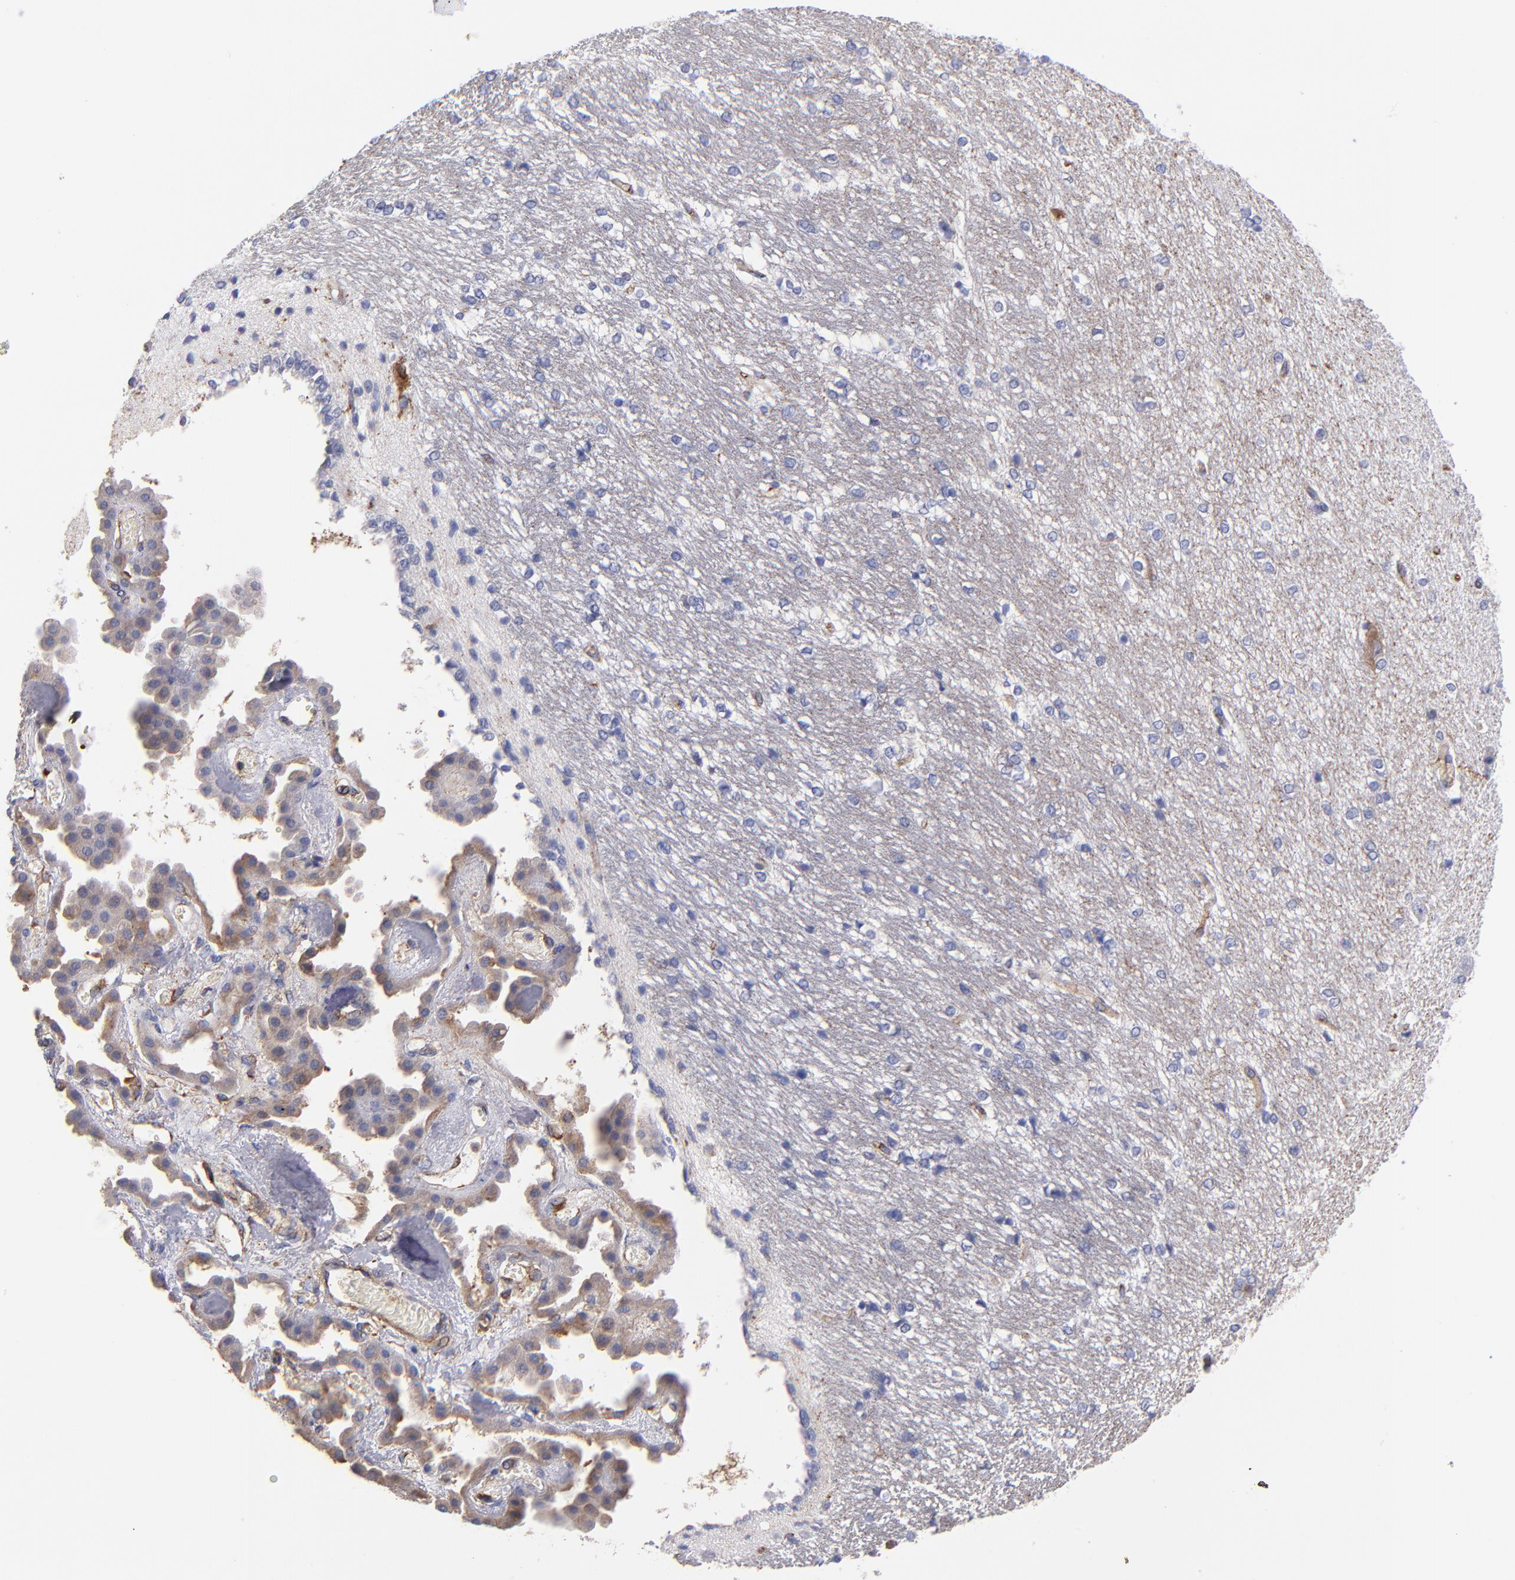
{"staining": {"intensity": "negative", "quantity": "none", "location": "none"}, "tissue": "hippocampus", "cell_type": "Glial cells", "image_type": "normal", "snomed": [{"axis": "morphology", "description": "Normal tissue, NOS"}, {"axis": "topography", "description": "Hippocampus"}], "caption": "Immunohistochemistry histopathology image of benign hippocampus: human hippocampus stained with DAB reveals no significant protein positivity in glial cells. (DAB (3,3'-diaminobenzidine) immunohistochemistry (IHC) visualized using brightfield microscopy, high magnification).", "gene": "MVP", "patient": {"sex": "female", "age": 19}}